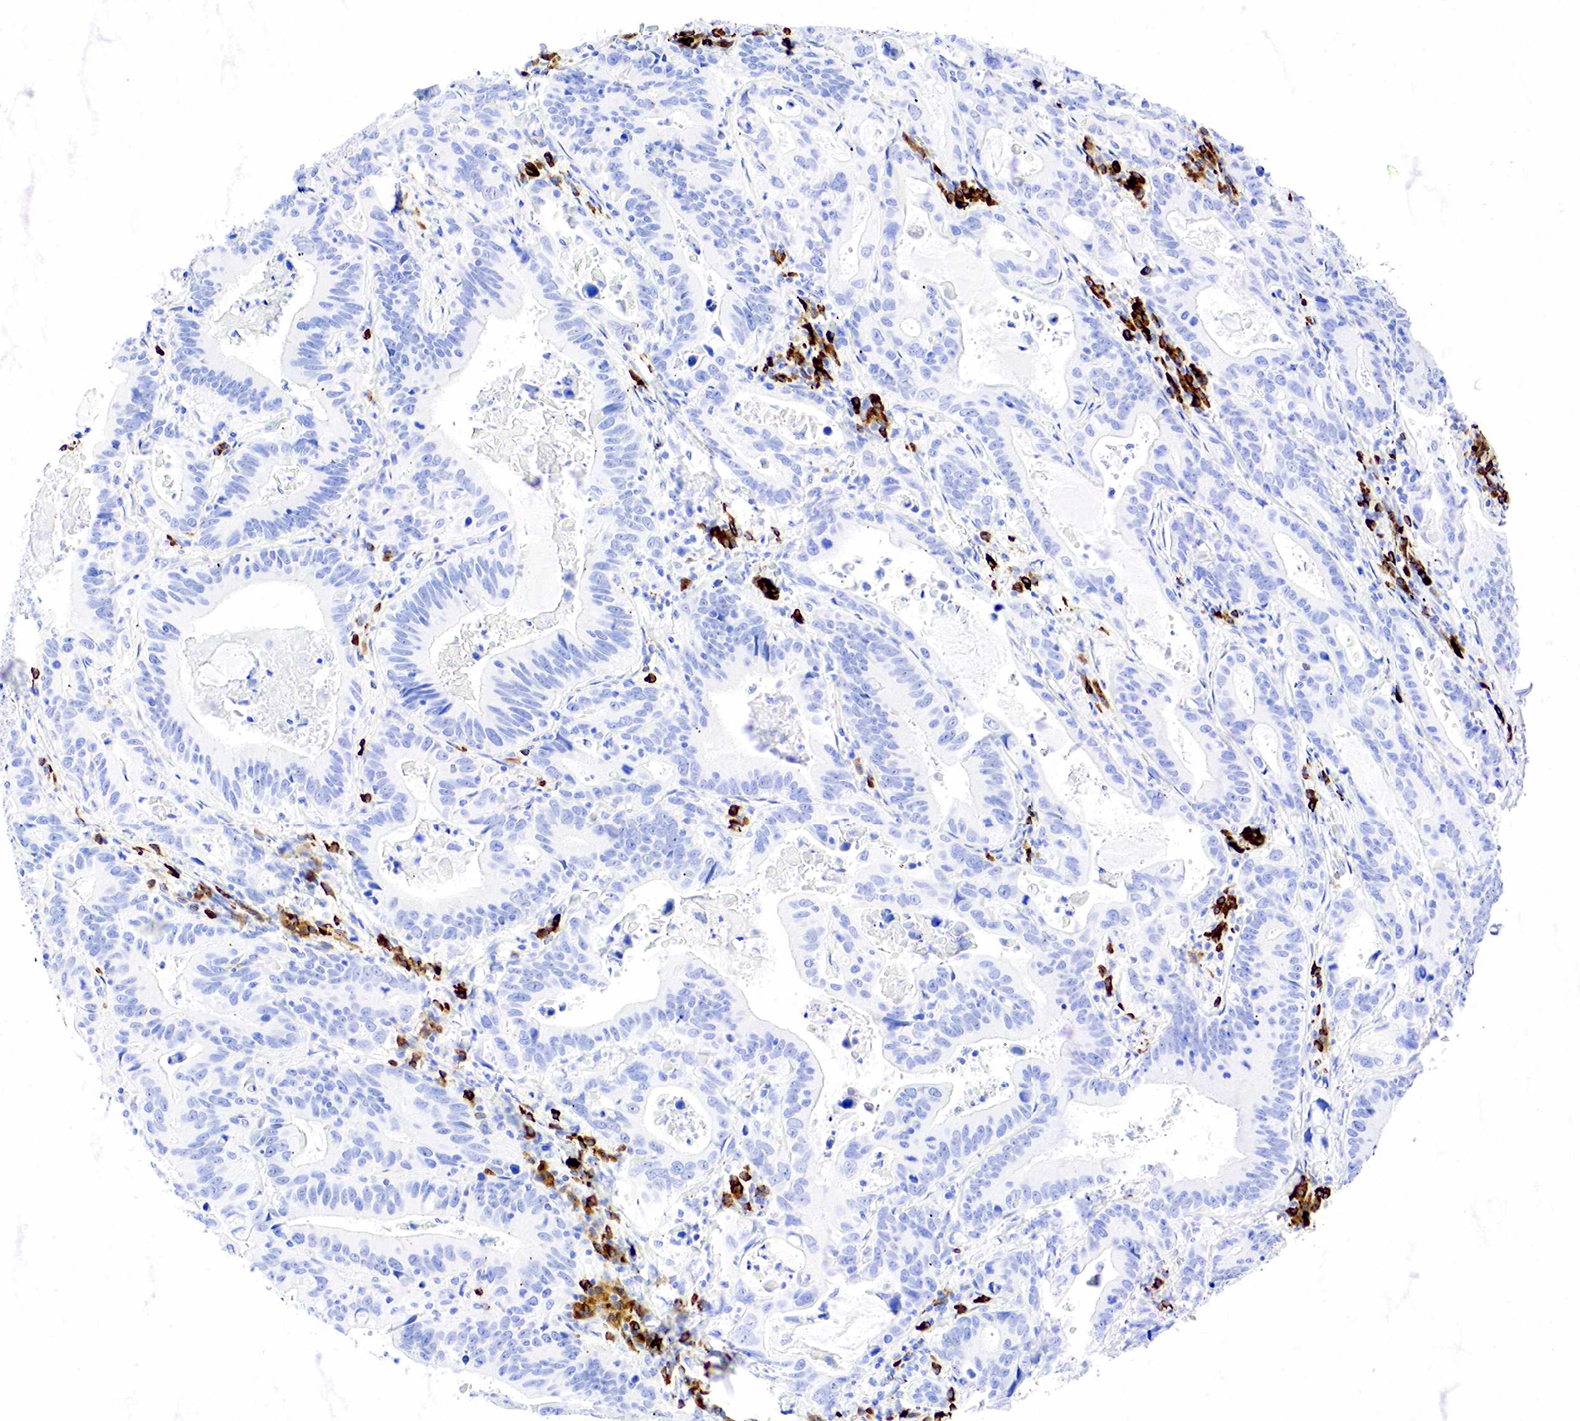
{"staining": {"intensity": "negative", "quantity": "none", "location": "none"}, "tissue": "stomach cancer", "cell_type": "Tumor cells", "image_type": "cancer", "snomed": [{"axis": "morphology", "description": "Adenocarcinoma, NOS"}, {"axis": "topography", "description": "Stomach, upper"}], "caption": "High magnification brightfield microscopy of stomach adenocarcinoma stained with DAB (brown) and counterstained with hematoxylin (blue): tumor cells show no significant staining.", "gene": "CD79A", "patient": {"sex": "male", "age": 63}}